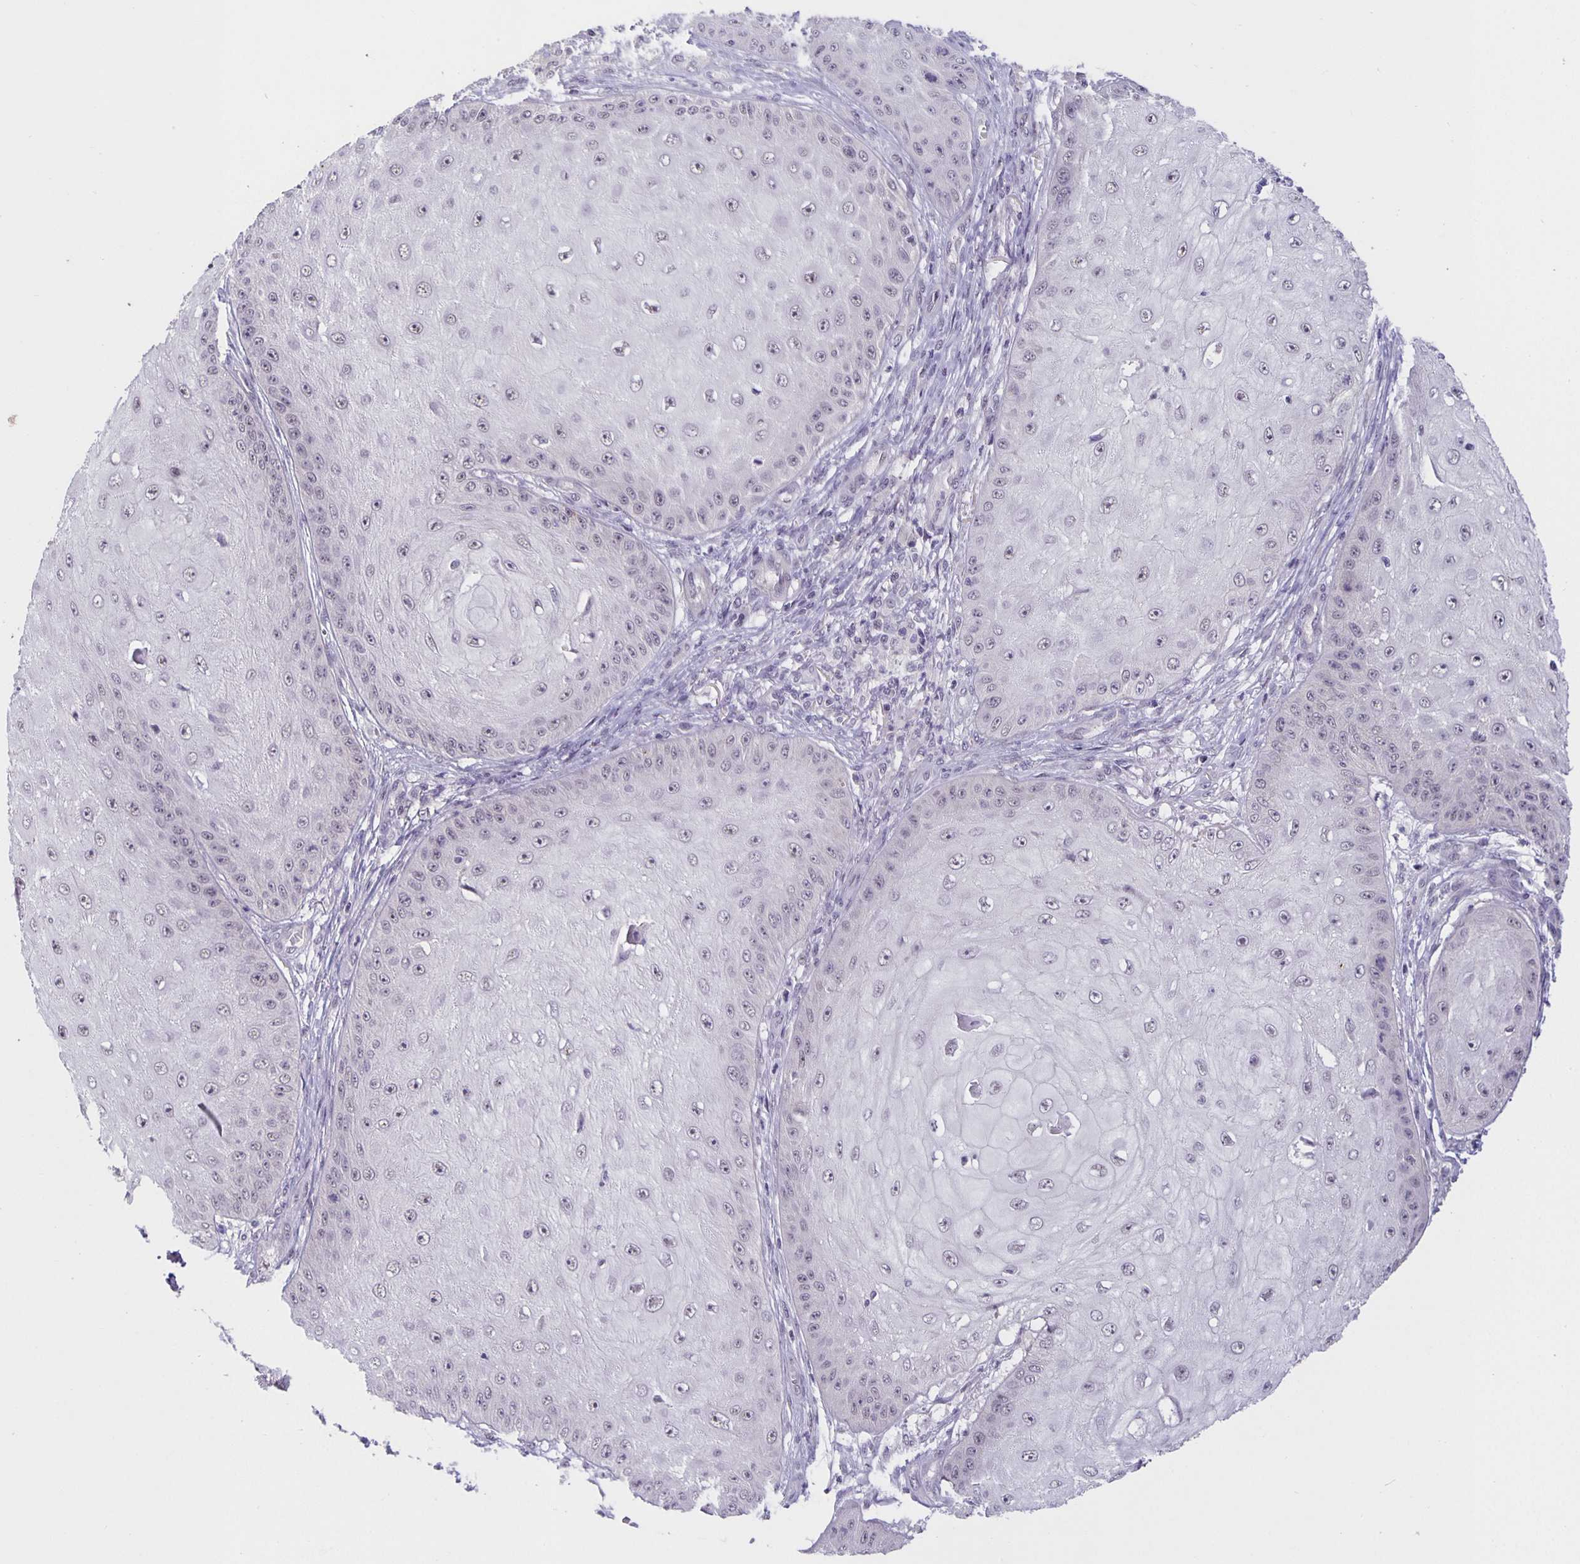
{"staining": {"intensity": "negative", "quantity": "none", "location": "none"}, "tissue": "skin cancer", "cell_type": "Tumor cells", "image_type": "cancer", "snomed": [{"axis": "morphology", "description": "Squamous cell carcinoma, NOS"}, {"axis": "topography", "description": "Skin"}], "caption": "High power microscopy micrograph of an immunohistochemistry photomicrograph of skin squamous cell carcinoma, revealing no significant expression in tumor cells.", "gene": "ARVCF", "patient": {"sex": "male", "age": 70}}